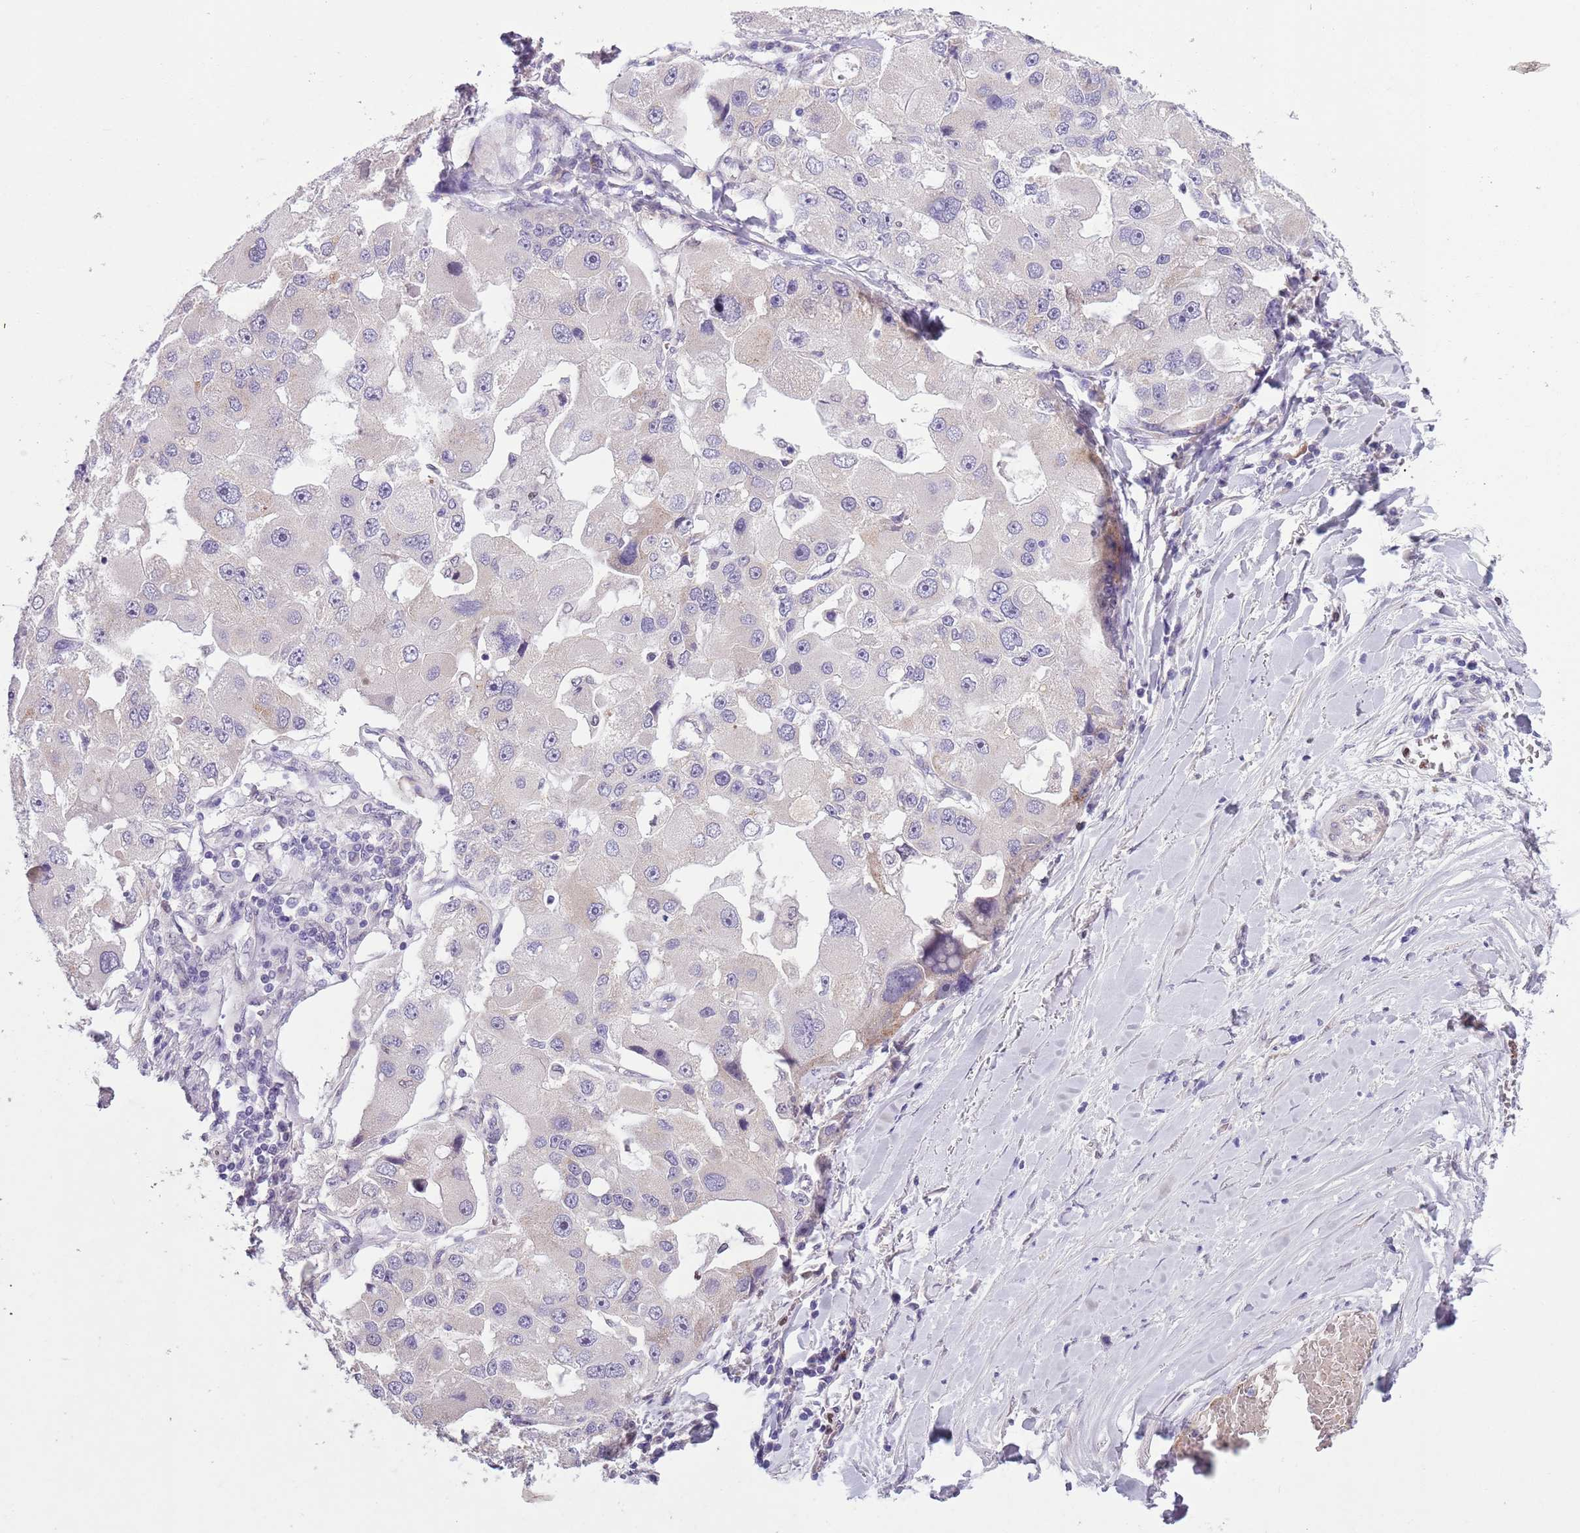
{"staining": {"intensity": "negative", "quantity": "none", "location": "none"}, "tissue": "lung cancer", "cell_type": "Tumor cells", "image_type": "cancer", "snomed": [{"axis": "morphology", "description": "Adenocarcinoma, NOS"}, {"axis": "topography", "description": "Lung"}], "caption": "Tumor cells are negative for brown protein staining in lung adenocarcinoma.", "gene": "ADCY7", "patient": {"sex": "female", "age": 54}}